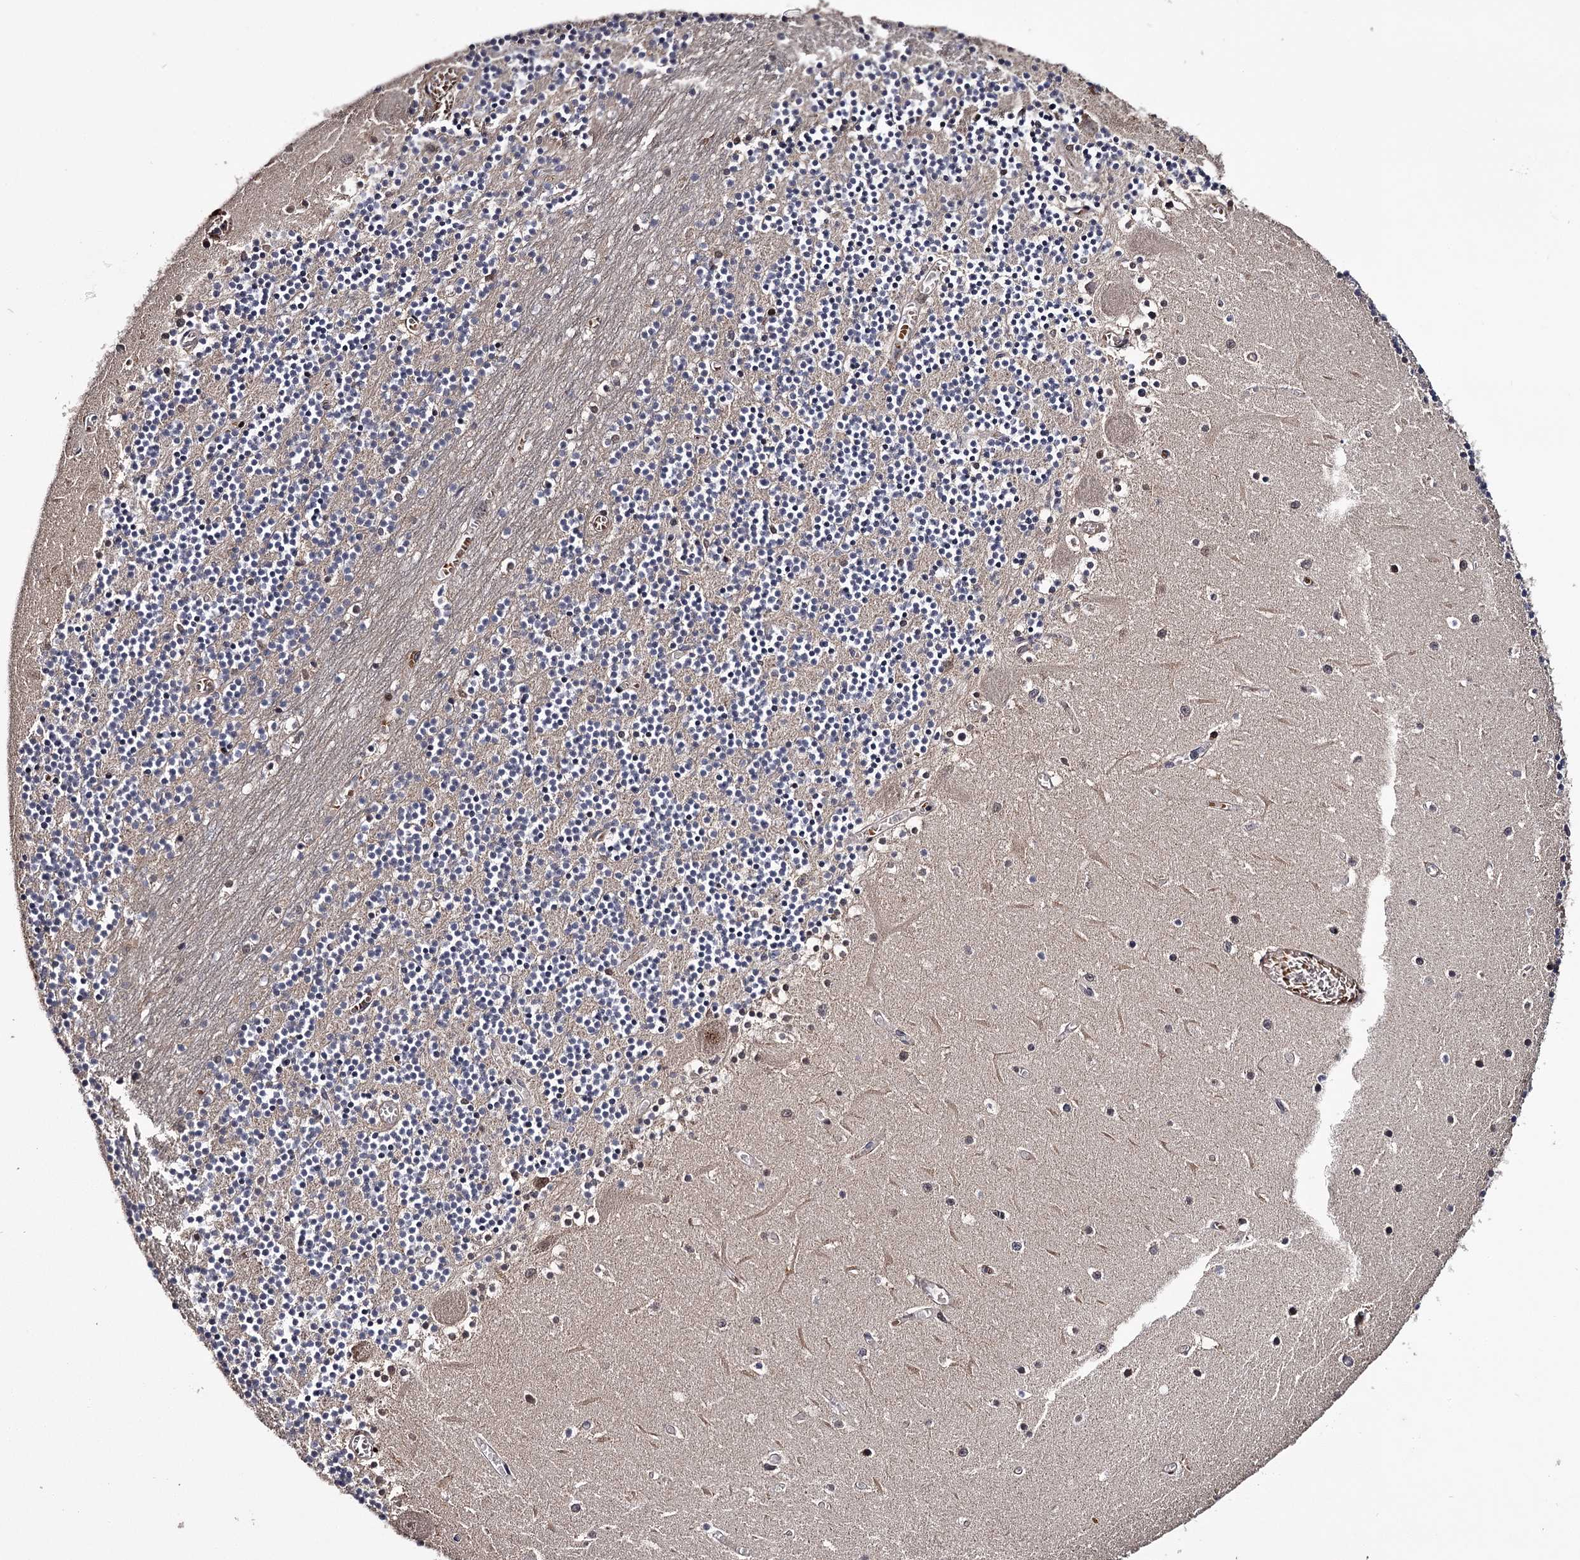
{"staining": {"intensity": "weak", "quantity": "<25%", "location": "cytoplasmic/membranous"}, "tissue": "cerebellum", "cell_type": "Cells in granular layer", "image_type": "normal", "snomed": [{"axis": "morphology", "description": "Normal tissue, NOS"}, {"axis": "topography", "description": "Cerebellum"}], "caption": "An immunohistochemistry image of unremarkable cerebellum is shown. There is no staining in cells in granular layer of cerebellum.", "gene": "RNF44", "patient": {"sex": "female", "age": 28}}